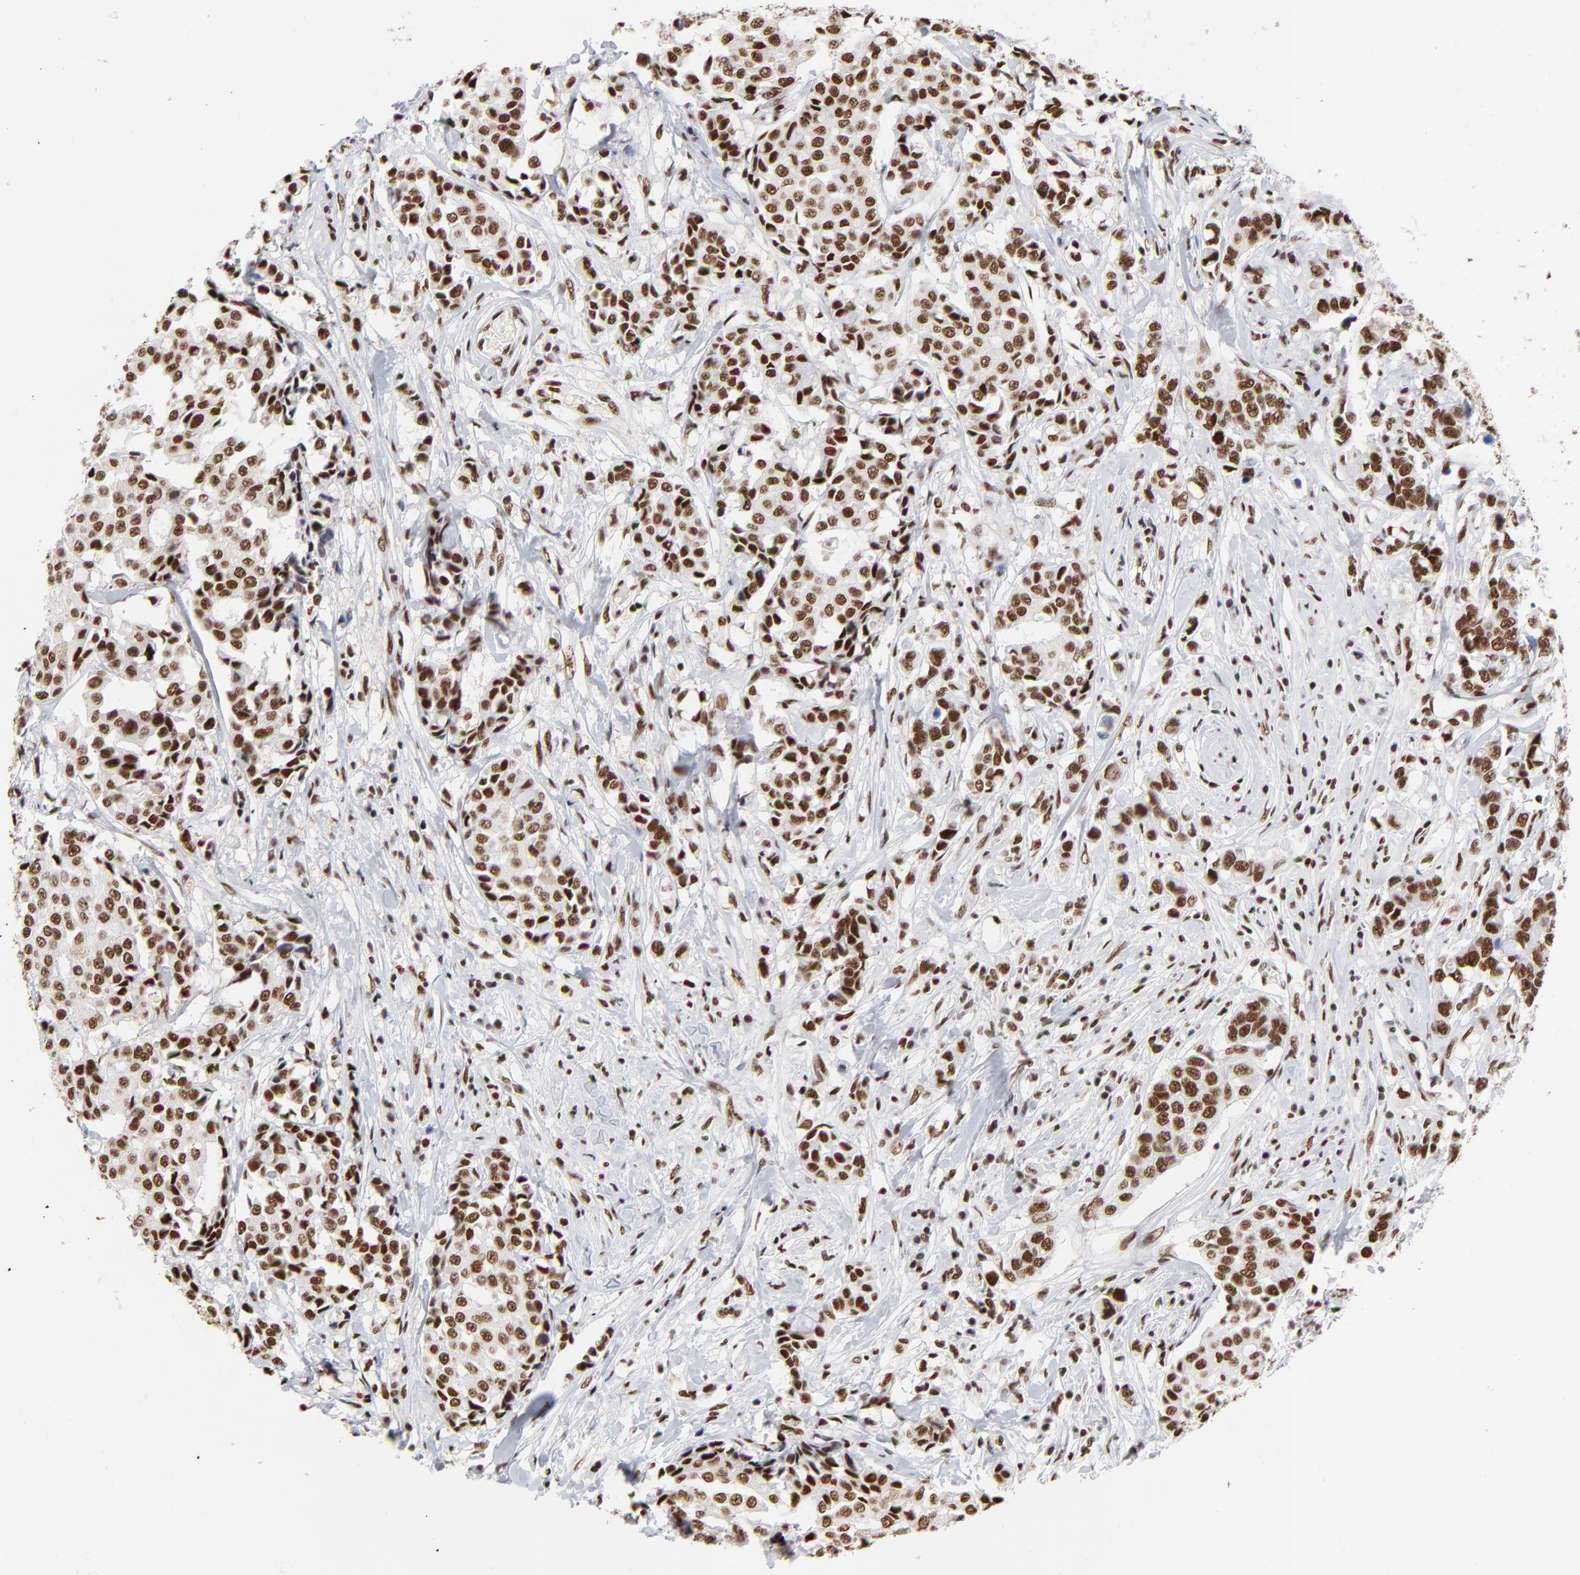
{"staining": {"intensity": "strong", "quantity": ">75%", "location": "nuclear"}, "tissue": "breast cancer", "cell_type": "Tumor cells", "image_type": "cancer", "snomed": [{"axis": "morphology", "description": "Duct carcinoma"}, {"axis": "topography", "description": "Breast"}], "caption": "Tumor cells reveal high levels of strong nuclear expression in approximately >75% of cells in breast infiltrating ductal carcinoma. Nuclei are stained in blue.", "gene": "CREB1", "patient": {"sex": "female", "age": 27}}